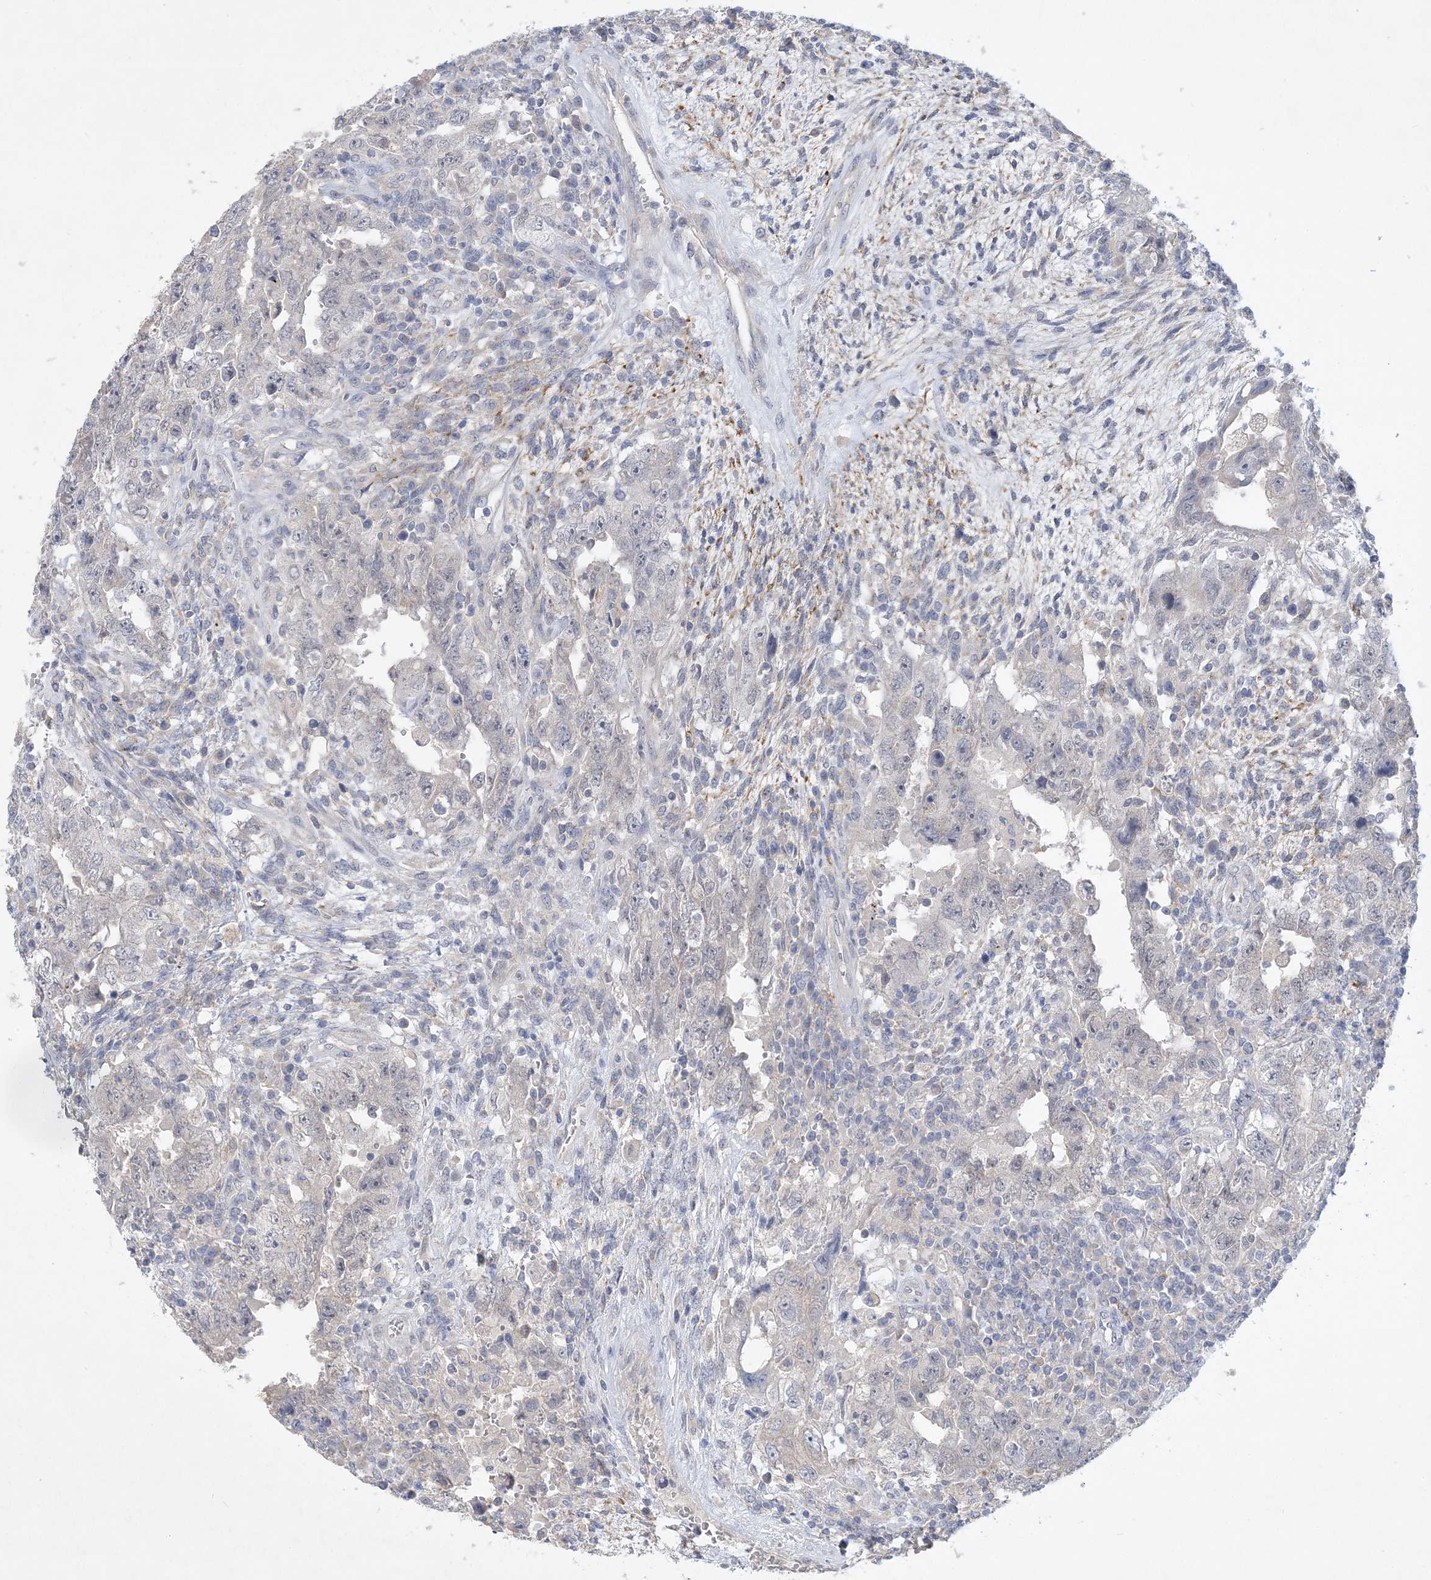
{"staining": {"intensity": "negative", "quantity": "none", "location": "none"}, "tissue": "testis cancer", "cell_type": "Tumor cells", "image_type": "cancer", "snomed": [{"axis": "morphology", "description": "Carcinoma, Embryonal, NOS"}, {"axis": "topography", "description": "Testis"}], "caption": "Immunohistochemical staining of embryonal carcinoma (testis) reveals no significant expression in tumor cells. Nuclei are stained in blue.", "gene": "ANKRD35", "patient": {"sex": "male", "age": 26}}